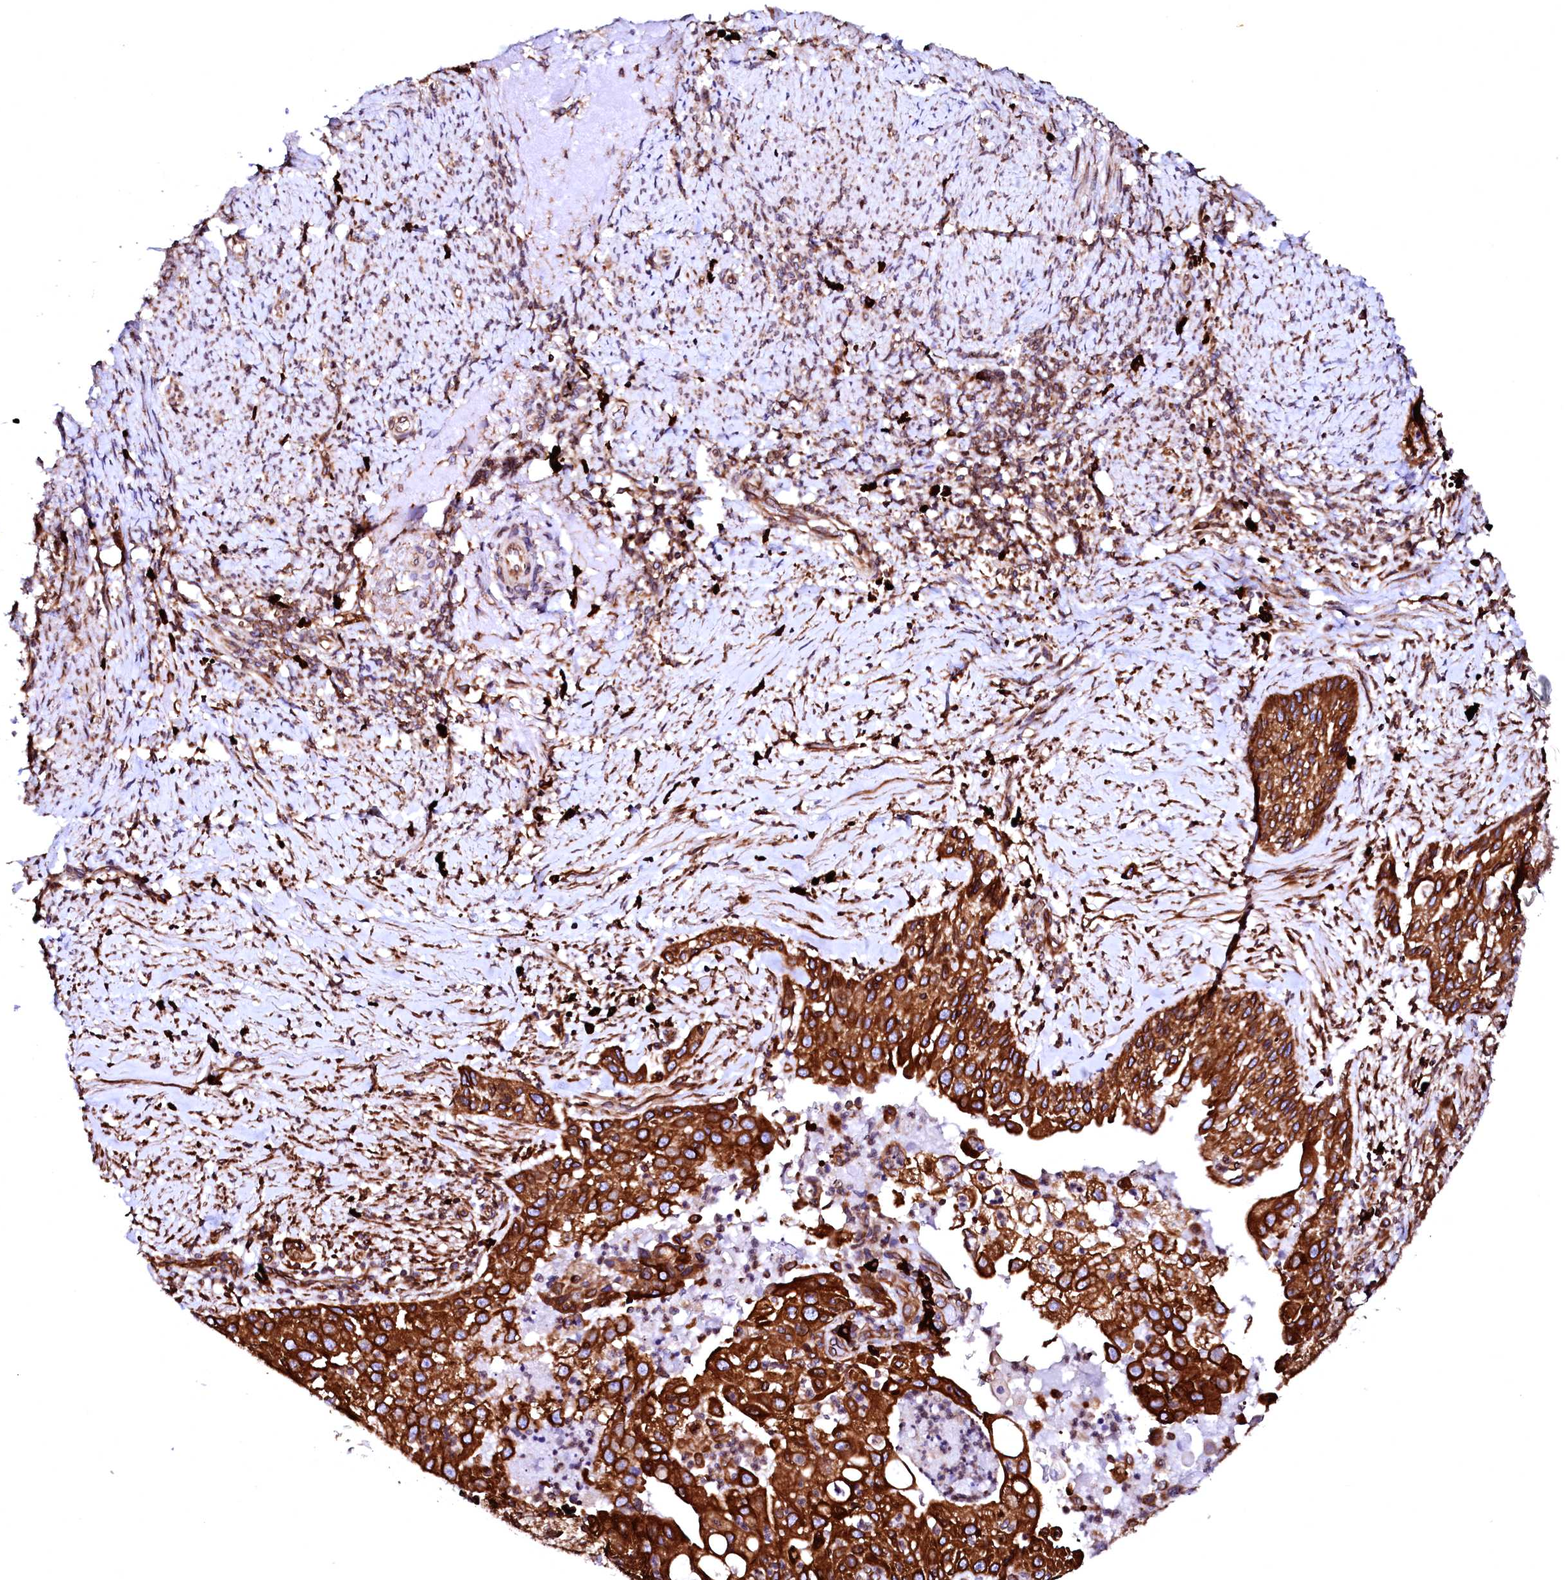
{"staining": {"intensity": "strong", "quantity": ">75%", "location": "cytoplasmic/membranous"}, "tissue": "cervical cancer", "cell_type": "Tumor cells", "image_type": "cancer", "snomed": [{"axis": "morphology", "description": "Squamous cell carcinoma, NOS"}, {"axis": "topography", "description": "Cervix"}], "caption": "An image showing strong cytoplasmic/membranous positivity in about >75% of tumor cells in squamous cell carcinoma (cervical), as visualized by brown immunohistochemical staining.", "gene": "DERL1", "patient": {"sex": "female", "age": 67}}